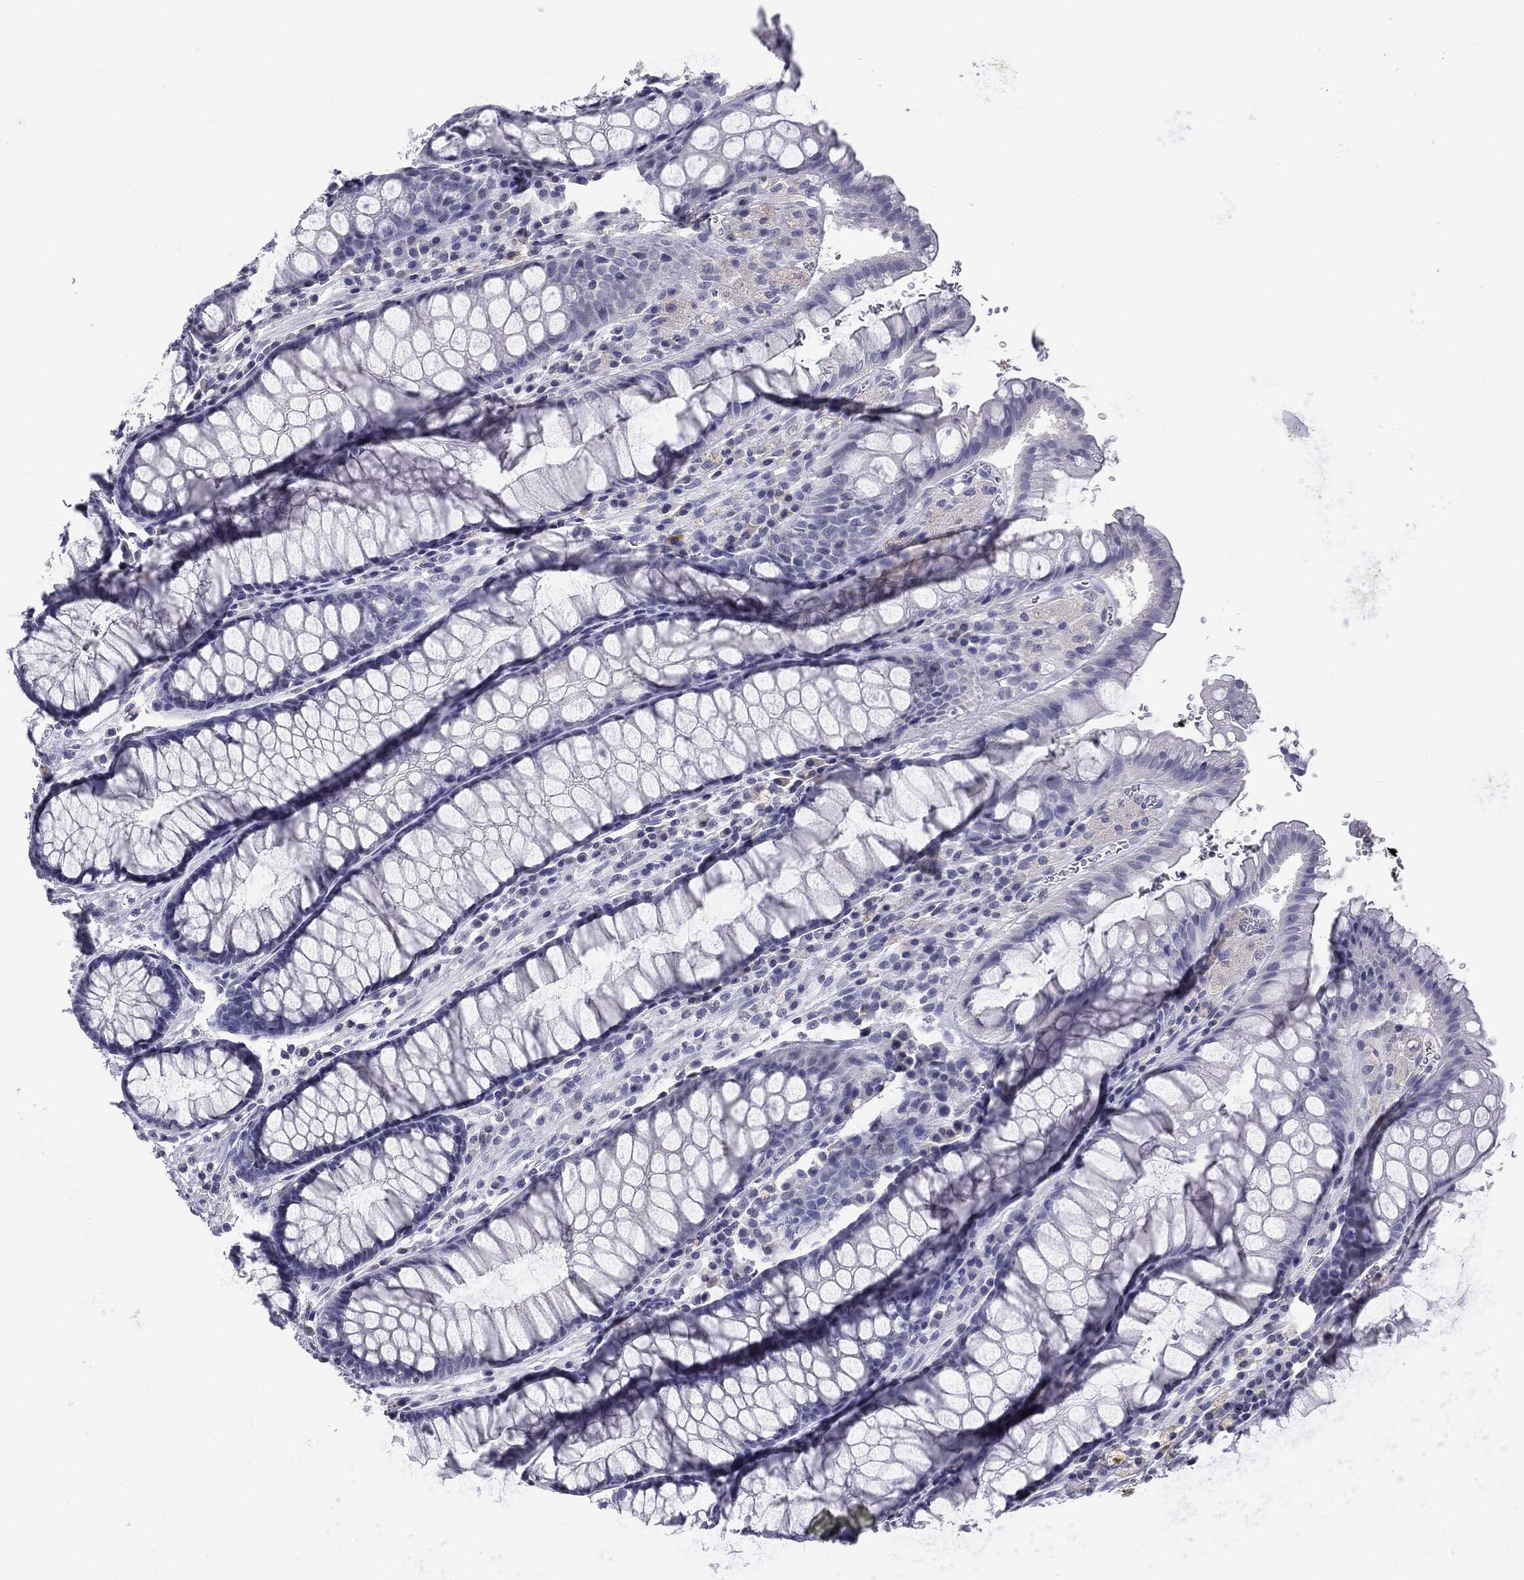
{"staining": {"intensity": "negative", "quantity": "none", "location": "none"}, "tissue": "rectum", "cell_type": "Glandular cells", "image_type": "normal", "snomed": [{"axis": "morphology", "description": "Normal tissue, NOS"}, {"axis": "topography", "description": "Rectum"}], "caption": "Immunohistochemical staining of unremarkable human rectum displays no significant expression in glandular cells.", "gene": "SERPINB4", "patient": {"sex": "female", "age": 68}}